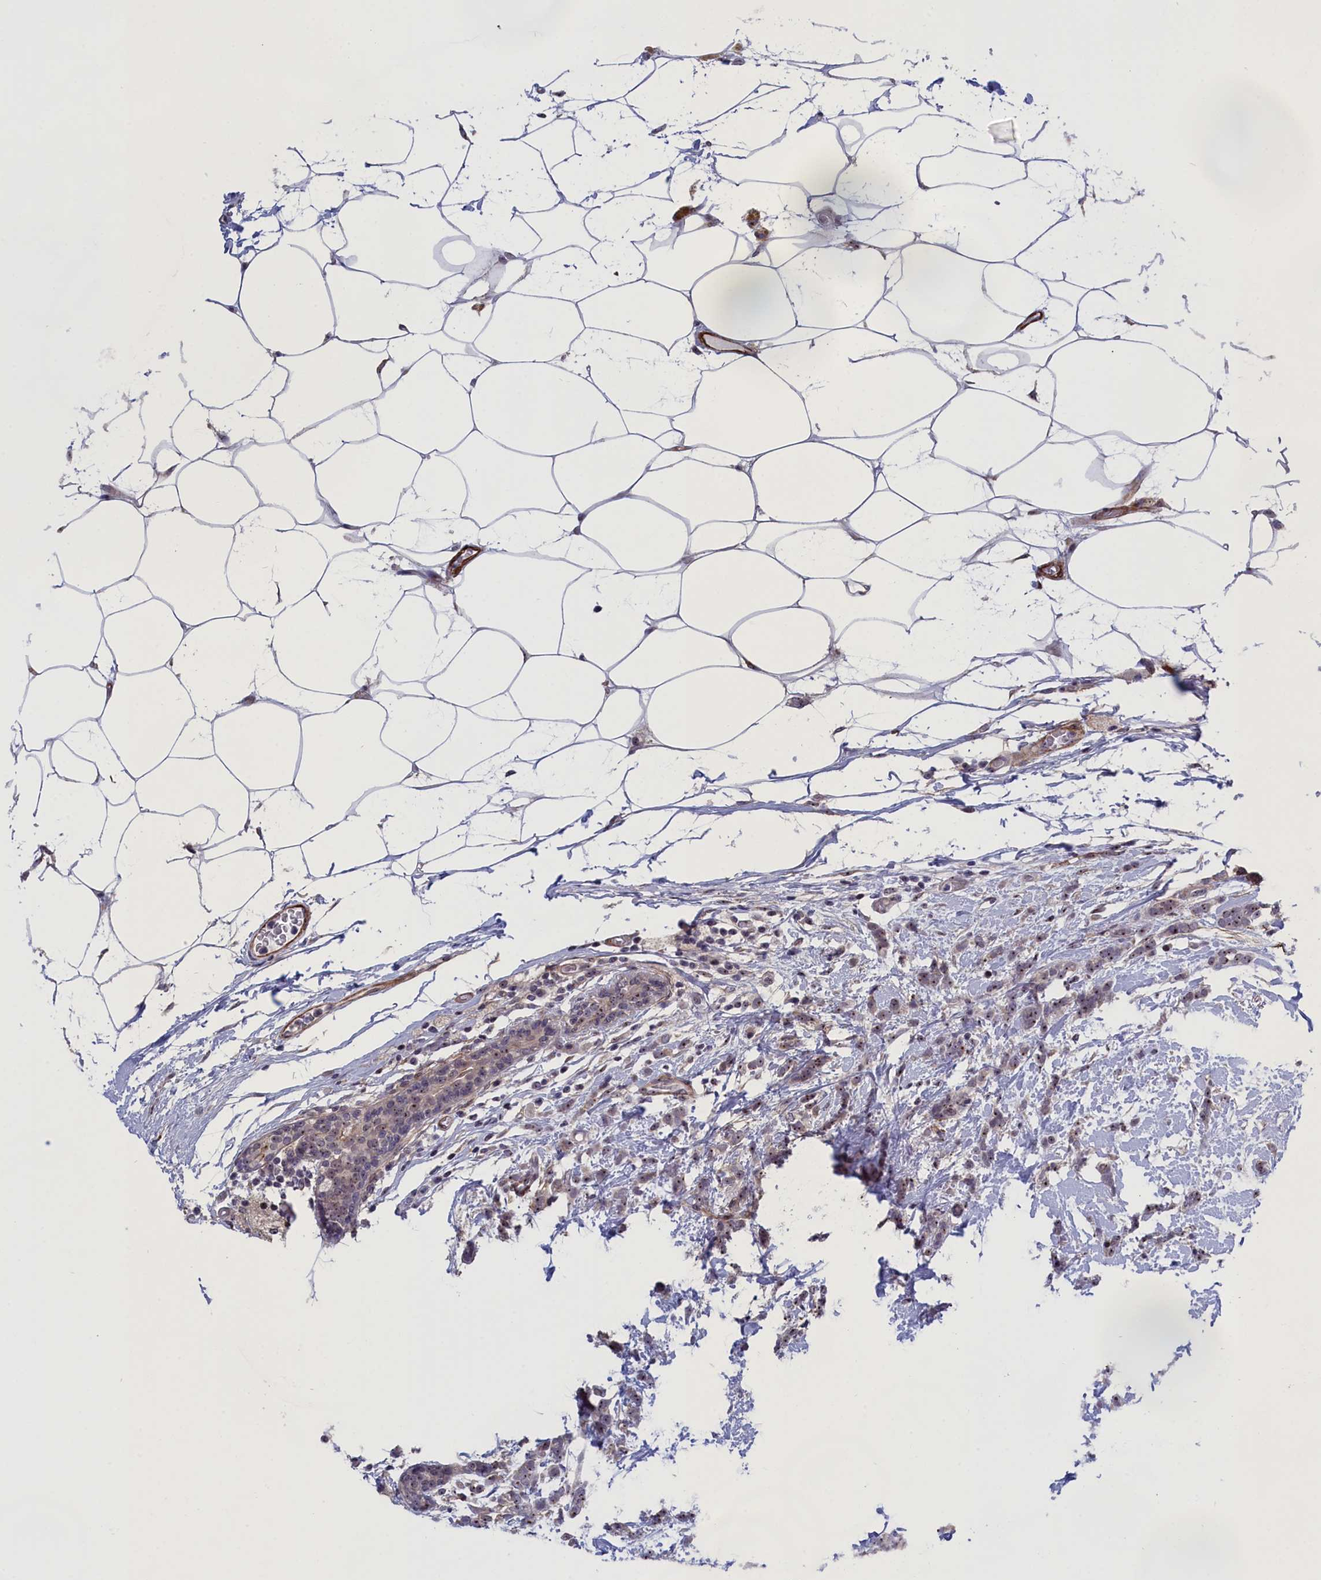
{"staining": {"intensity": "moderate", "quantity": ">75%", "location": "nuclear"}, "tissue": "breast cancer", "cell_type": "Tumor cells", "image_type": "cancer", "snomed": [{"axis": "morphology", "description": "Lobular carcinoma"}, {"axis": "topography", "description": "Breast"}], "caption": "A histopathology image showing moderate nuclear positivity in approximately >75% of tumor cells in breast cancer (lobular carcinoma), as visualized by brown immunohistochemical staining.", "gene": "PPAN", "patient": {"sex": "female", "age": 58}}